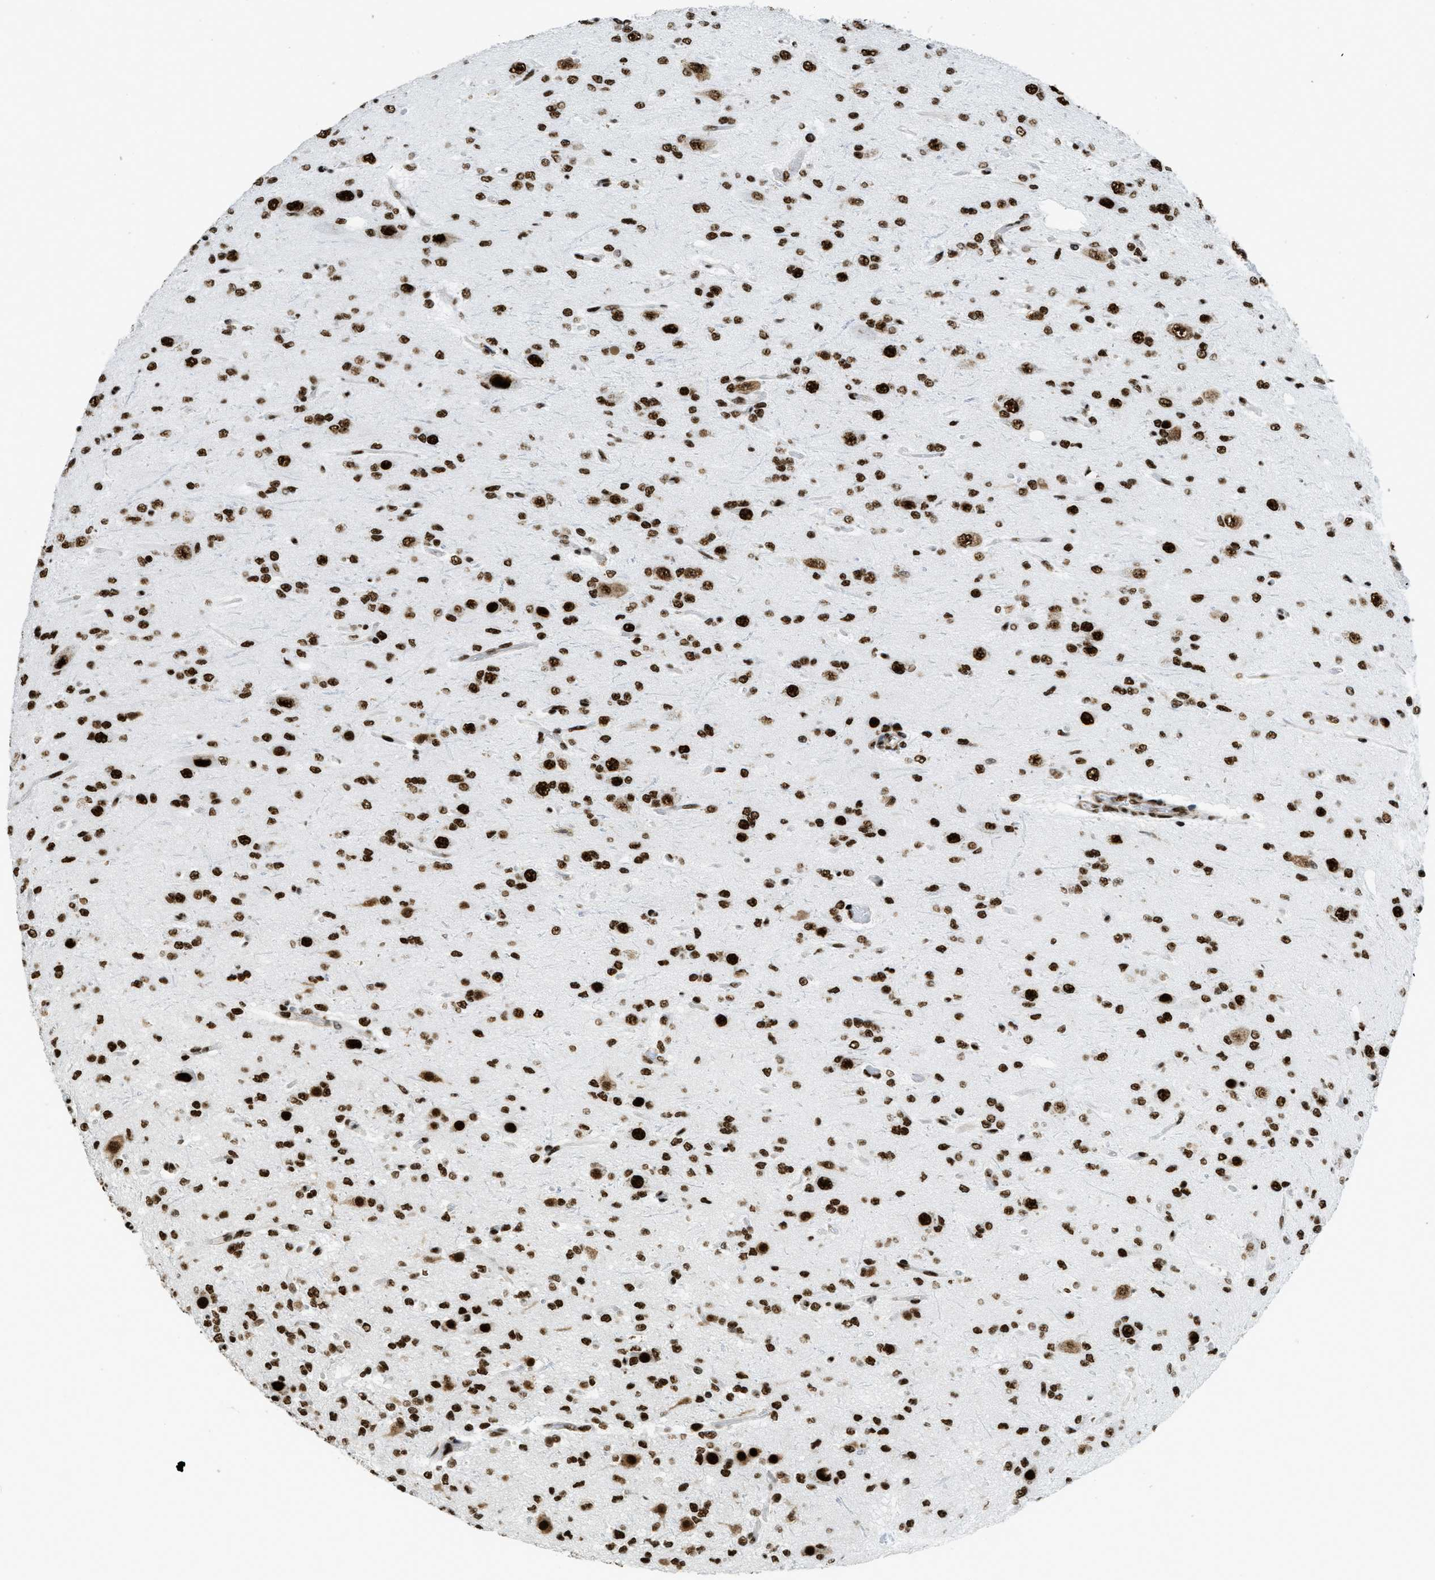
{"staining": {"intensity": "strong", "quantity": ">75%", "location": "nuclear"}, "tissue": "glioma", "cell_type": "Tumor cells", "image_type": "cancer", "snomed": [{"axis": "morphology", "description": "Glioma, malignant, Low grade"}, {"axis": "topography", "description": "Brain"}], "caption": "DAB (3,3'-diaminobenzidine) immunohistochemical staining of low-grade glioma (malignant) exhibits strong nuclear protein staining in about >75% of tumor cells. (brown staining indicates protein expression, while blue staining denotes nuclei).", "gene": "ZNF207", "patient": {"sex": "male", "age": 38}}